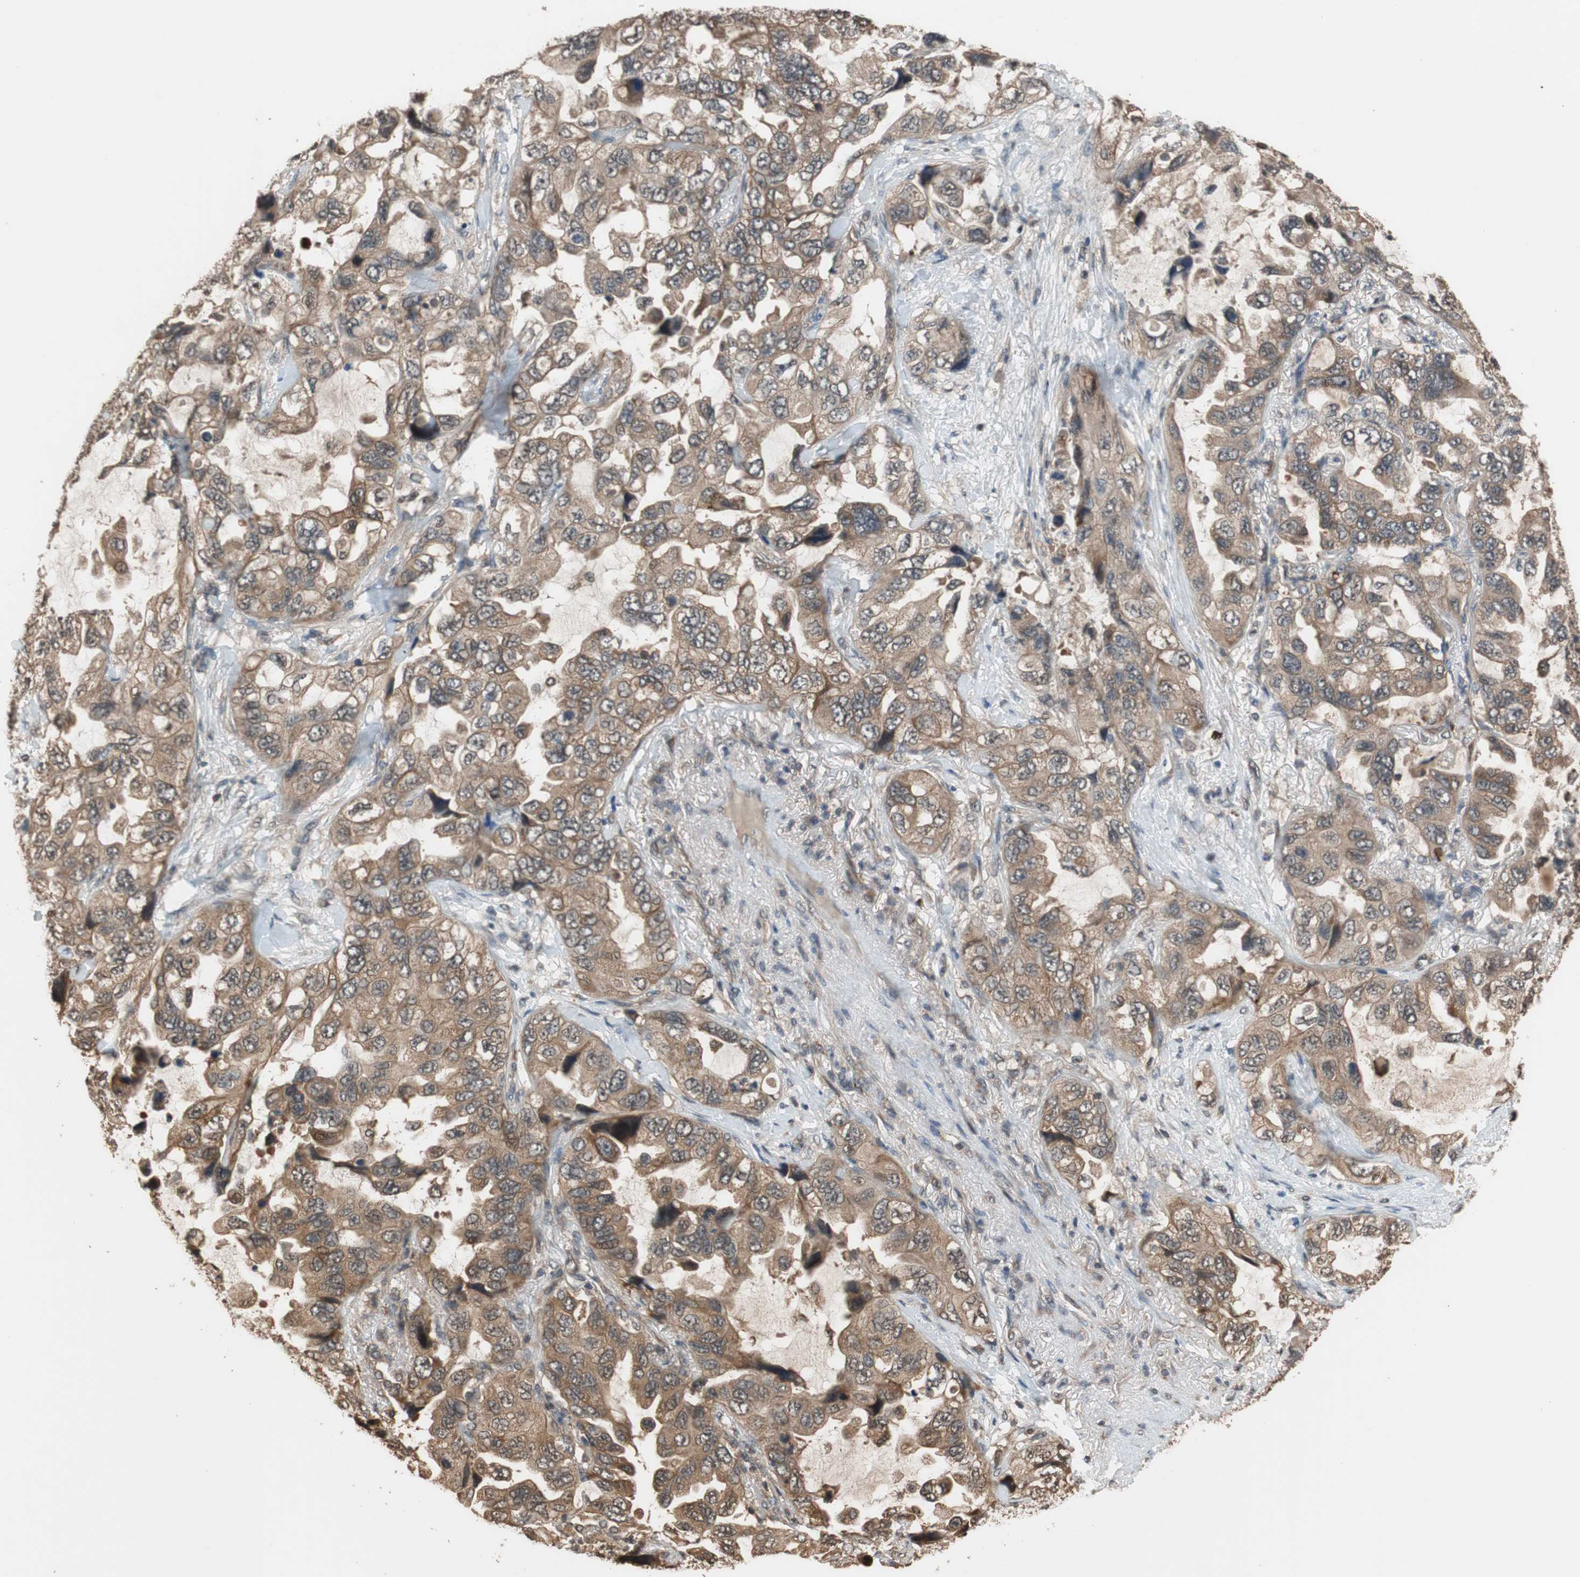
{"staining": {"intensity": "moderate", "quantity": ">75%", "location": "cytoplasmic/membranous"}, "tissue": "lung cancer", "cell_type": "Tumor cells", "image_type": "cancer", "snomed": [{"axis": "morphology", "description": "Squamous cell carcinoma, NOS"}, {"axis": "topography", "description": "Lung"}], "caption": "IHC of human lung cancer (squamous cell carcinoma) shows medium levels of moderate cytoplasmic/membranous staining in about >75% of tumor cells. (IHC, brightfield microscopy, high magnification).", "gene": "TMEM230", "patient": {"sex": "female", "age": 73}}